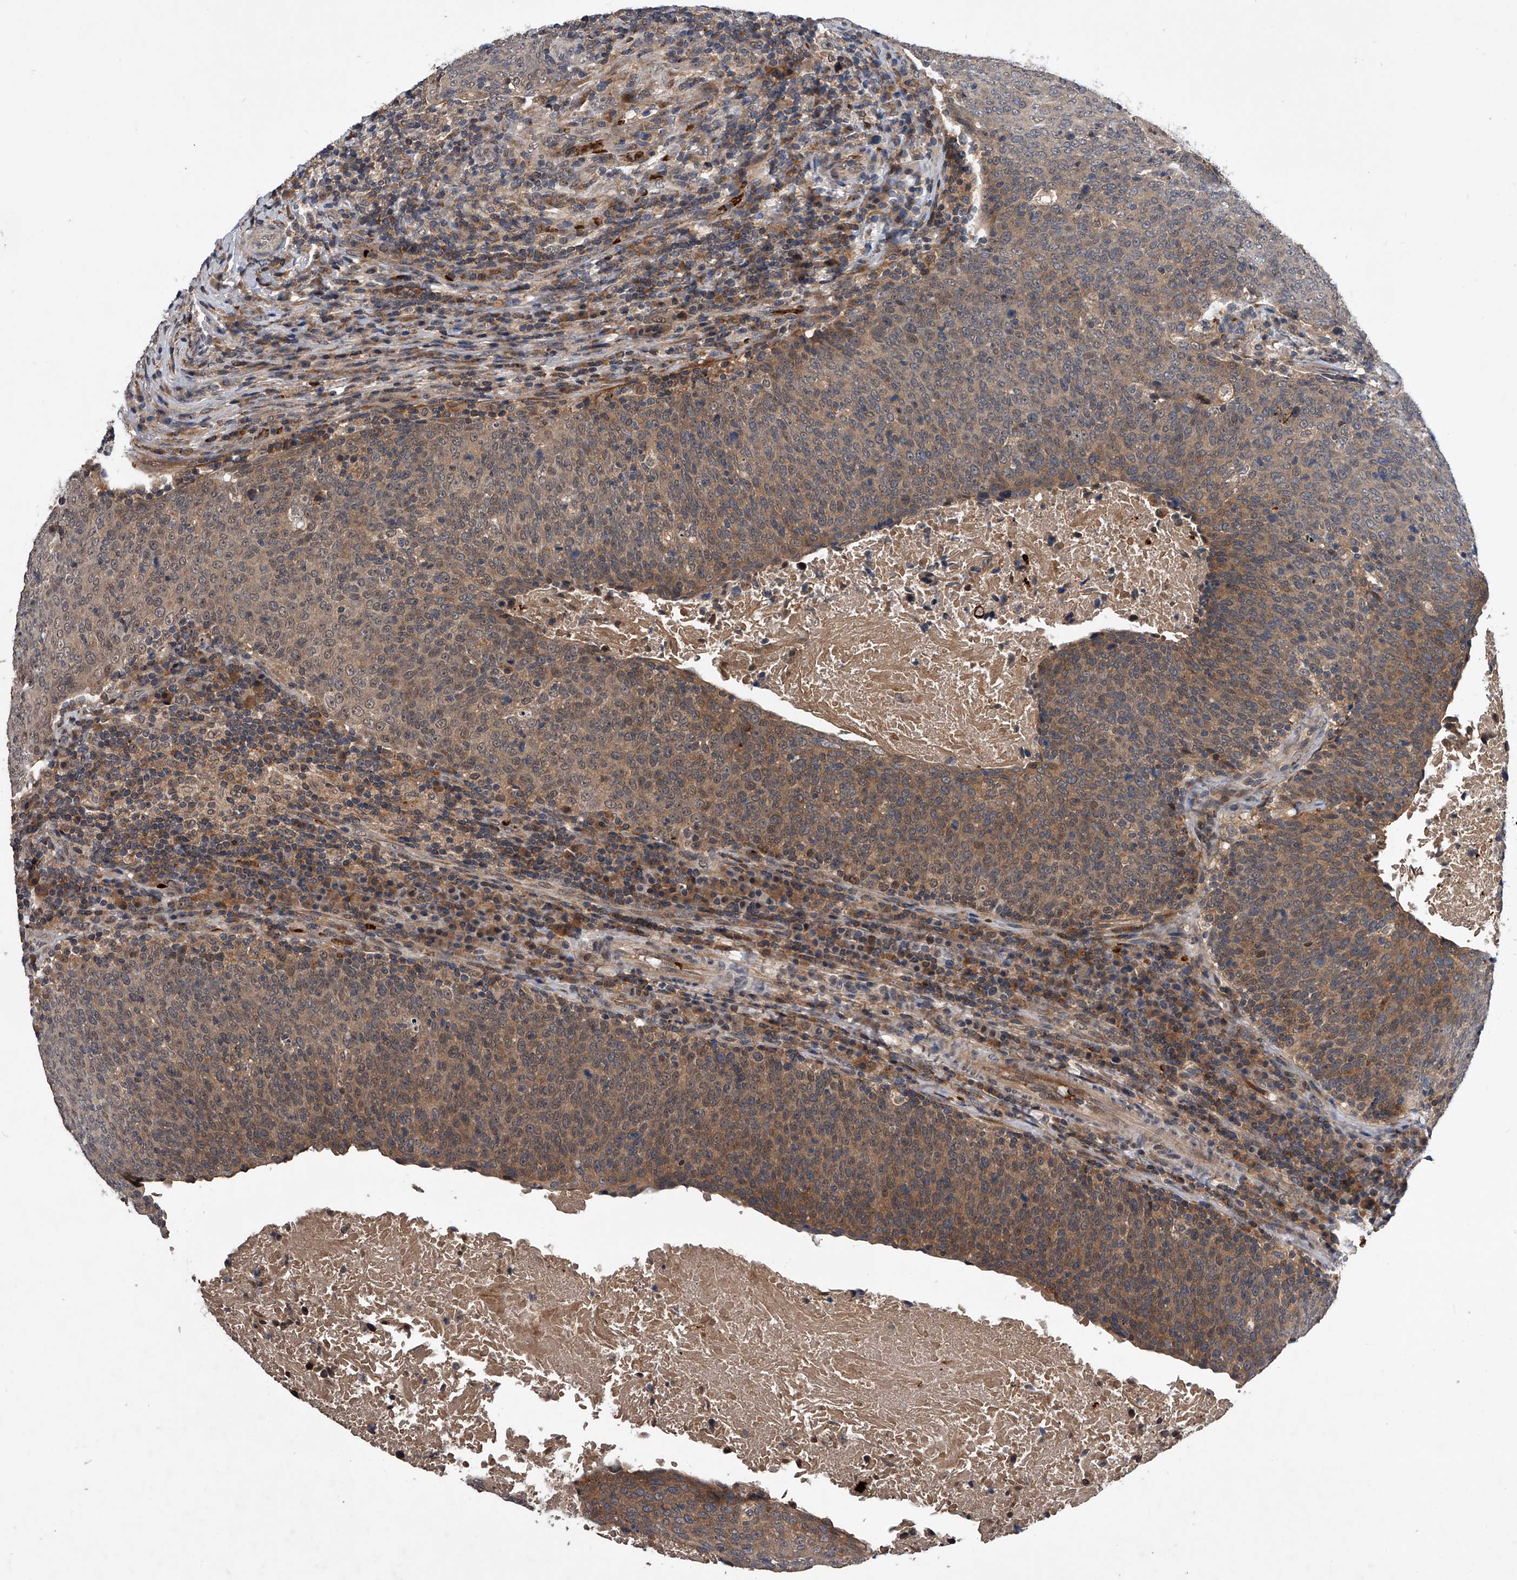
{"staining": {"intensity": "weak", "quantity": ">75%", "location": "cytoplasmic/membranous"}, "tissue": "head and neck cancer", "cell_type": "Tumor cells", "image_type": "cancer", "snomed": [{"axis": "morphology", "description": "Squamous cell carcinoma, NOS"}, {"axis": "morphology", "description": "Squamous cell carcinoma, metastatic, NOS"}, {"axis": "topography", "description": "Lymph node"}, {"axis": "topography", "description": "Head-Neck"}], "caption": "About >75% of tumor cells in head and neck metastatic squamous cell carcinoma exhibit weak cytoplasmic/membranous protein positivity as visualized by brown immunohistochemical staining.", "gene": "ZNF30", "patient": {"sex": "male", "age": 62}}